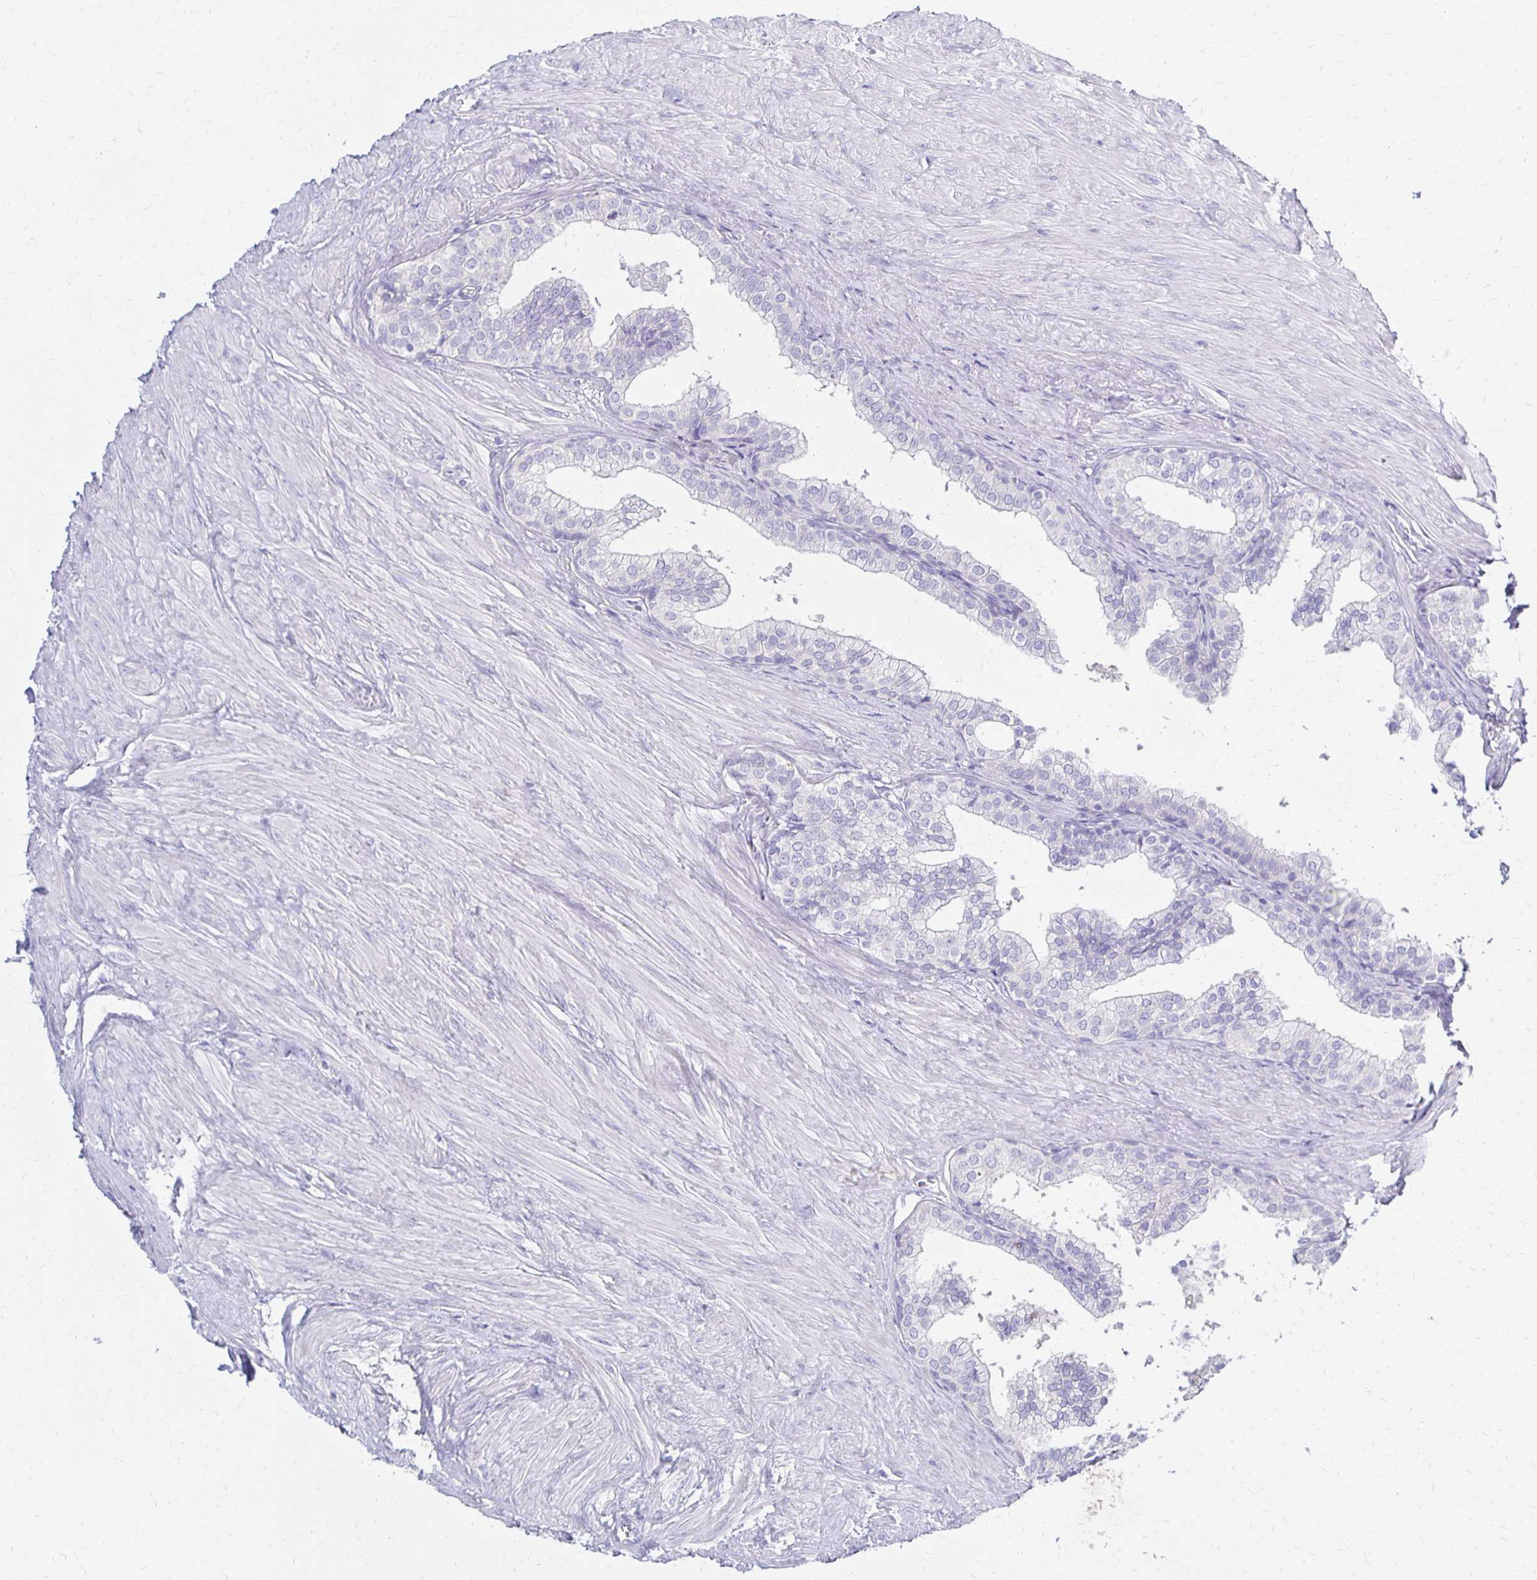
{"staining": {"intensity": "negative", "quantity": "none", "location": "none"}, "tissue": "prostate", "cell_type": "Glandular cells", "image_type": "normal", "snomed": [{"axis": "morphology", "description": "Normal tissue, NOS"}, {"axis": "topography", "description": "Prostate"}, {"axis": "topography", "description": "Peripheral nerve tissue"}], "caption": "DAB (3,3'-diaminobenzidine) immunohistochemical staining of normal human prostate demonstrates no significant positivity in glandular cells.", "gene": "FNTB", "patient": {"sex": "male", "age": 55}}